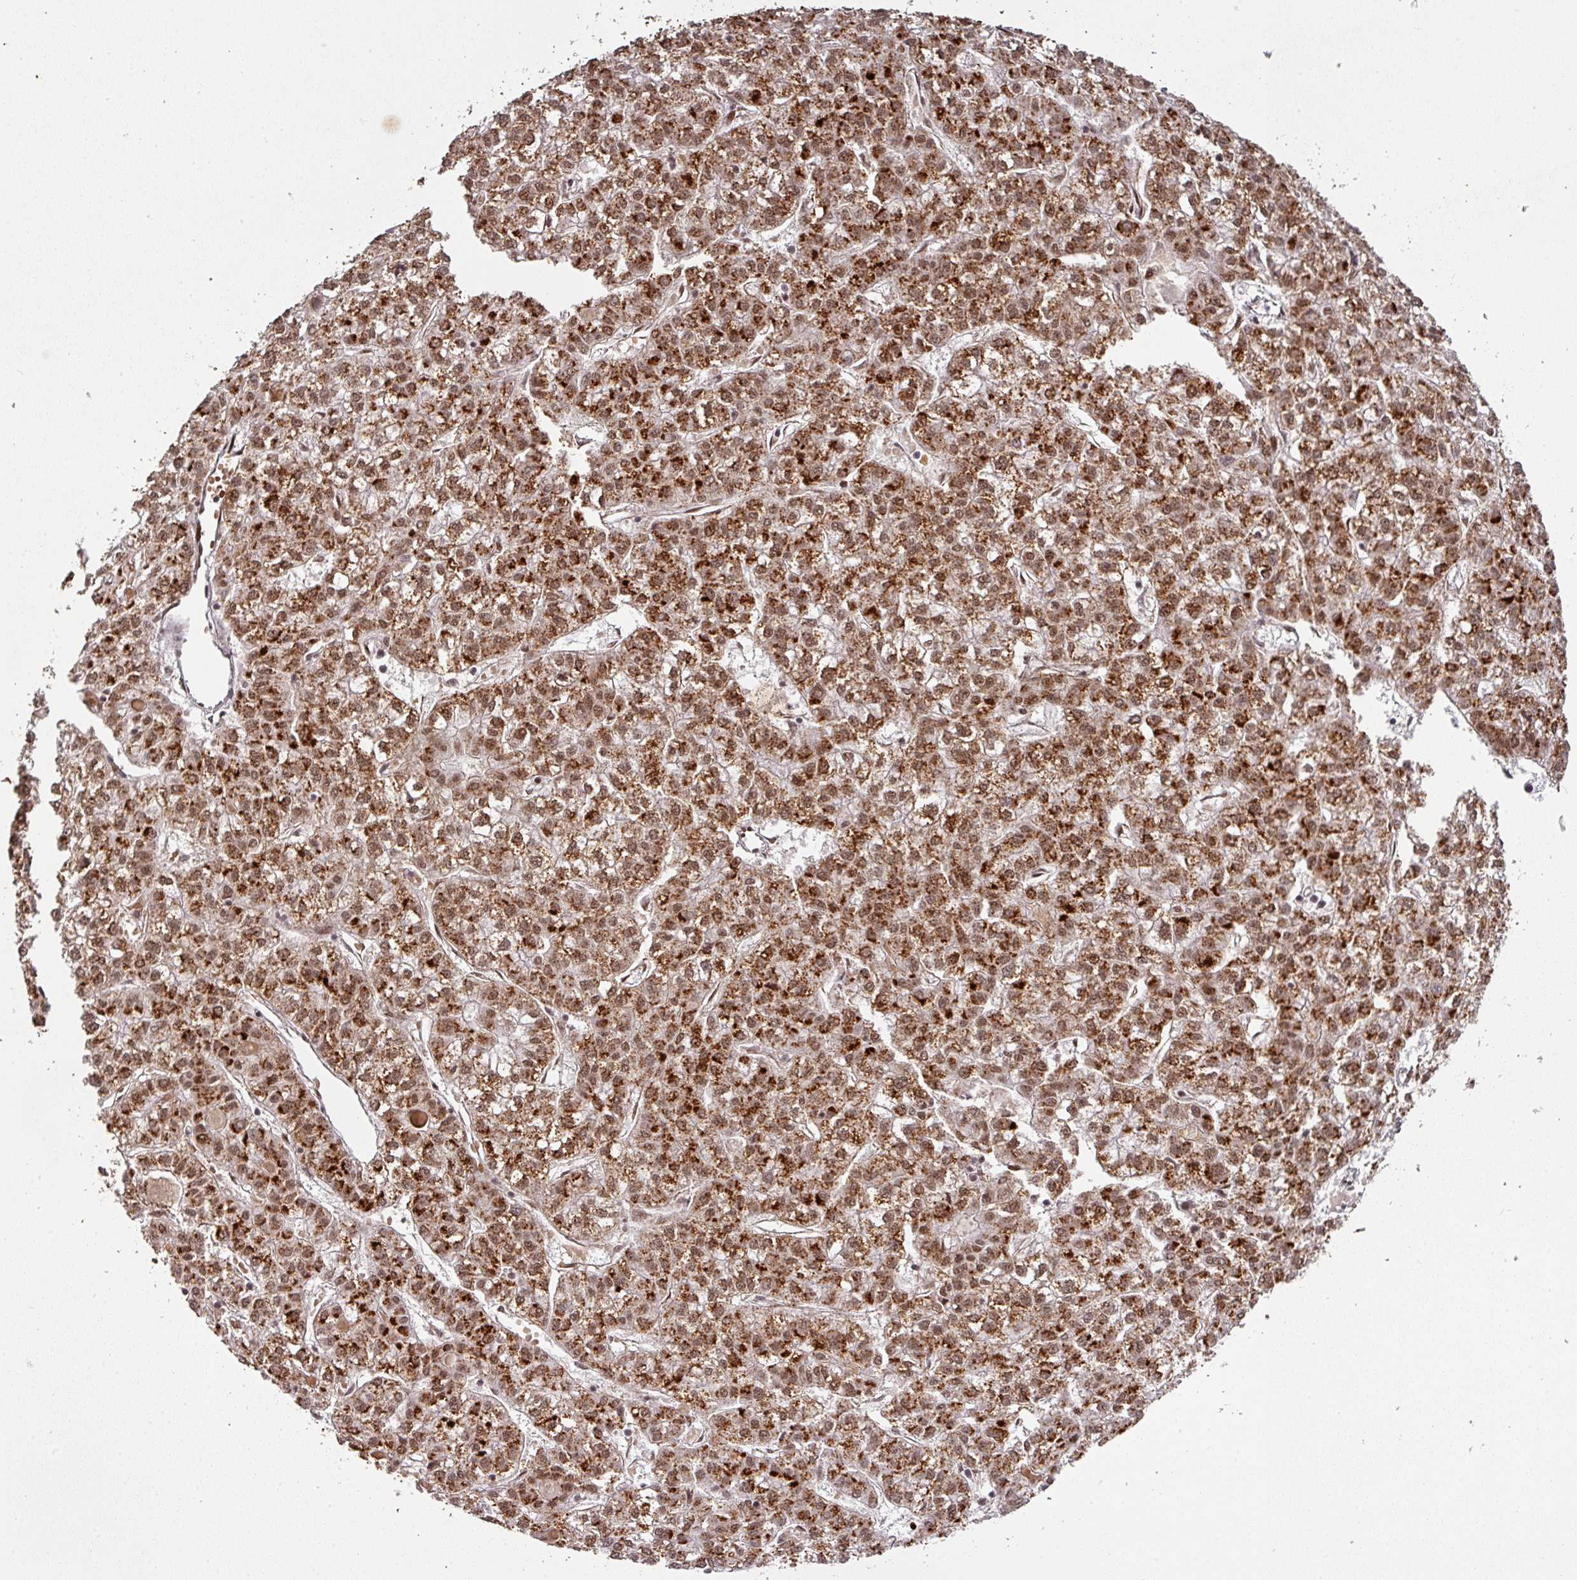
{"staining": {"intensity": "moderate", "quantity": ">75%", "location": "cytoplasmic/membranous,nuclear"}, "tissue": "liver cancer", "cell_type": "Tumor cells", "image_type": "cancer", "snomed": [{"axis": "morphology", "description": "Carcinoma, Hepatocellular, NOS"}, {"axis": "topography", "description": "Liver"}], "caption": "Human liver cancer (hepatocellular carcinoma) stained with a brown dye reveals moderate cytoplasmic/membranous and nuclear positive positivity in about >75% of tumor cells.", "gene": "NEIL1", "patient": {"sex": "female", "age": 43}}